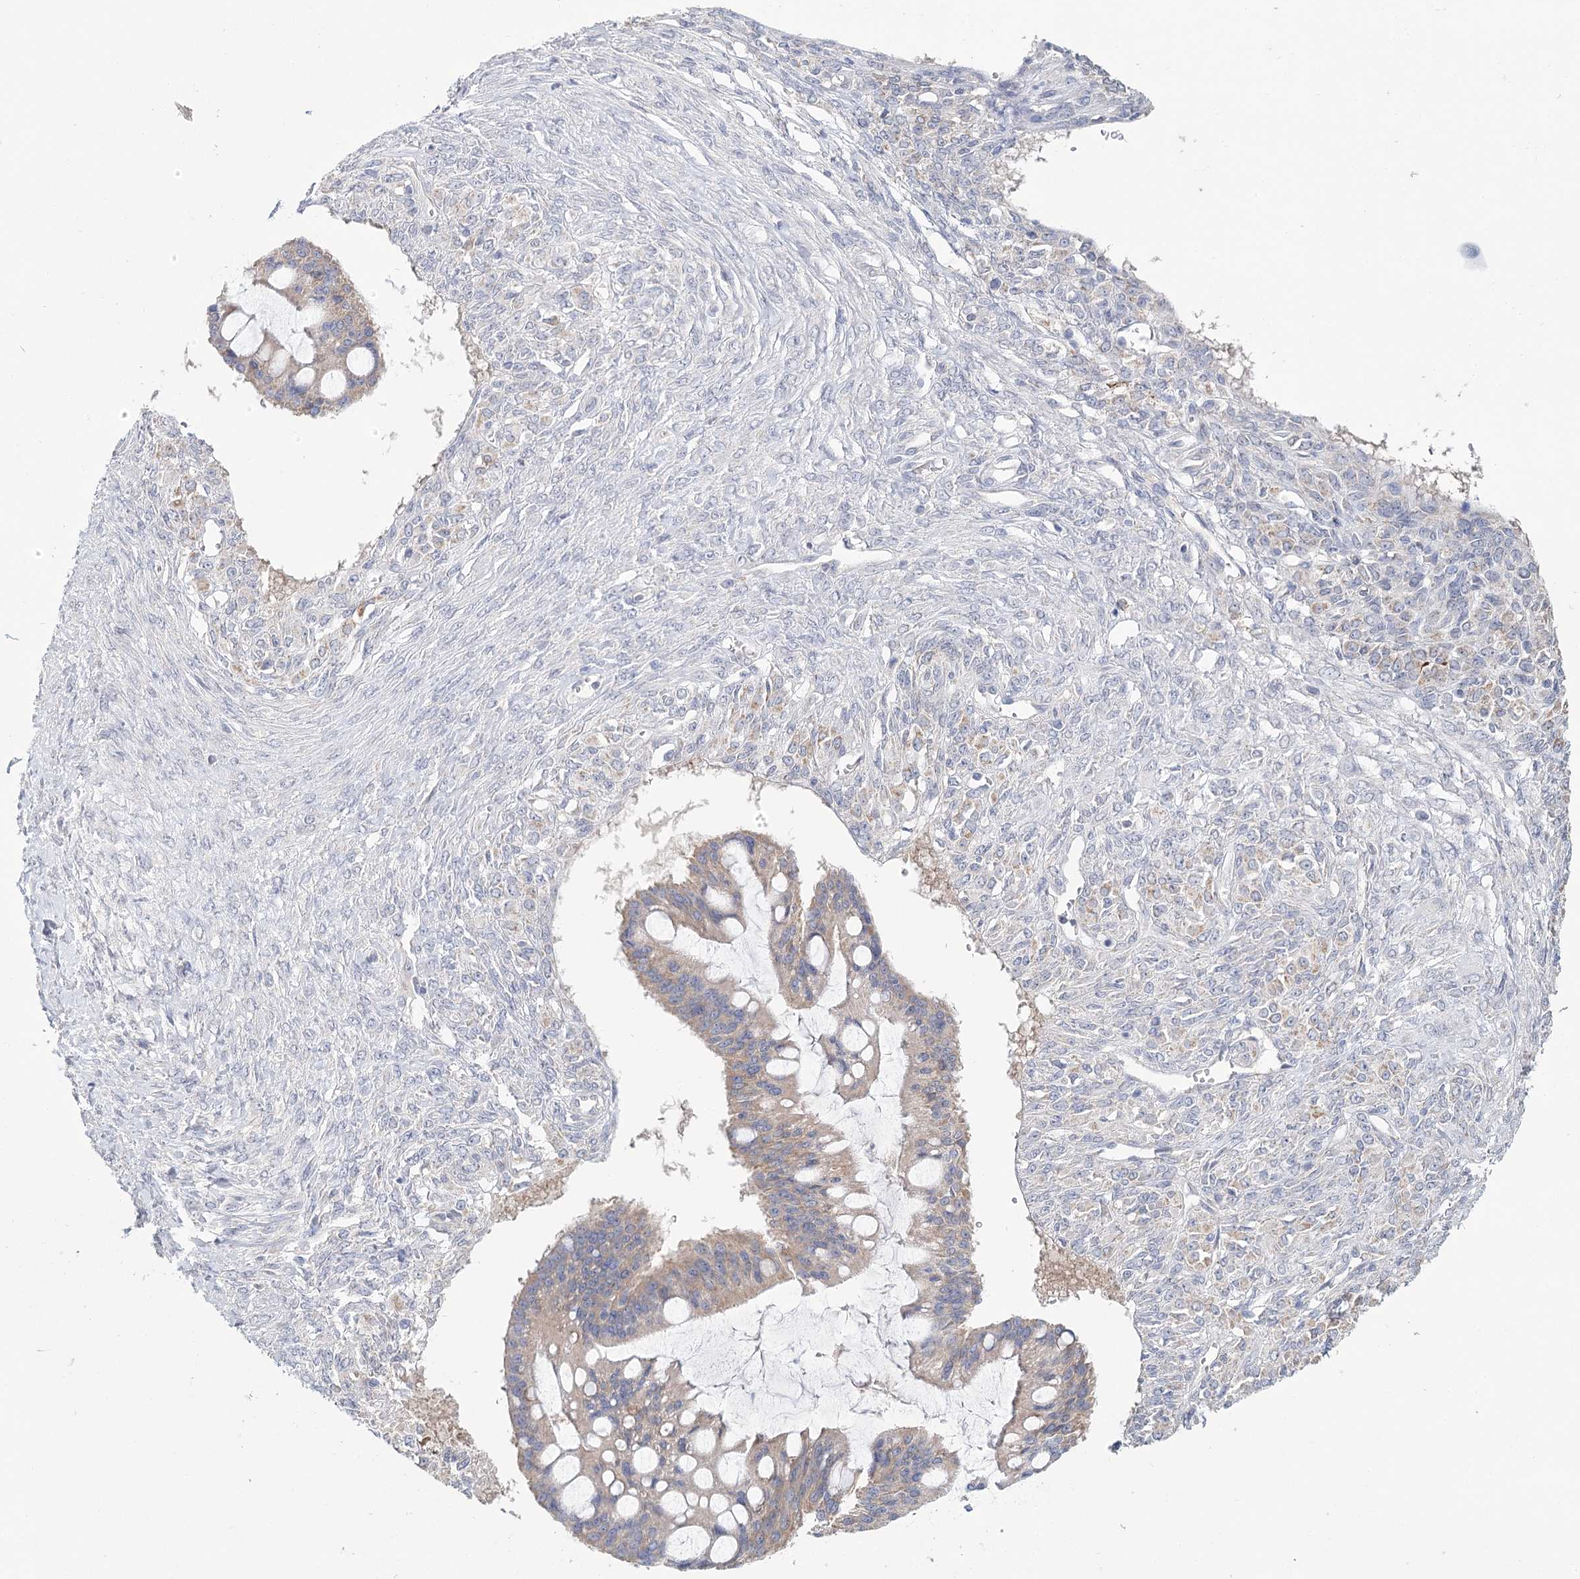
{"staining": {"intensity": "weak", "quantity": "25%-75%", "location": "cytoplasmic/membranous"}, "tissue": "ovarian cancer", "cell_type": "Tumor cells", "image_type": "cancer", "snomed": [{"axis": "morphology", "description": "Cystadenocarcinoma, mucinous, NOS"}, {"axis": "topography", "description": "Ovary"}], "caption": "Protein expression analysis of human ovarian cancer reveals weak cytoplasmic/membranous staining in approximately 25%-75% of tumor cells.", "gene": "ARHGAP44", "patient": {"sex": "female", "age": 73}}